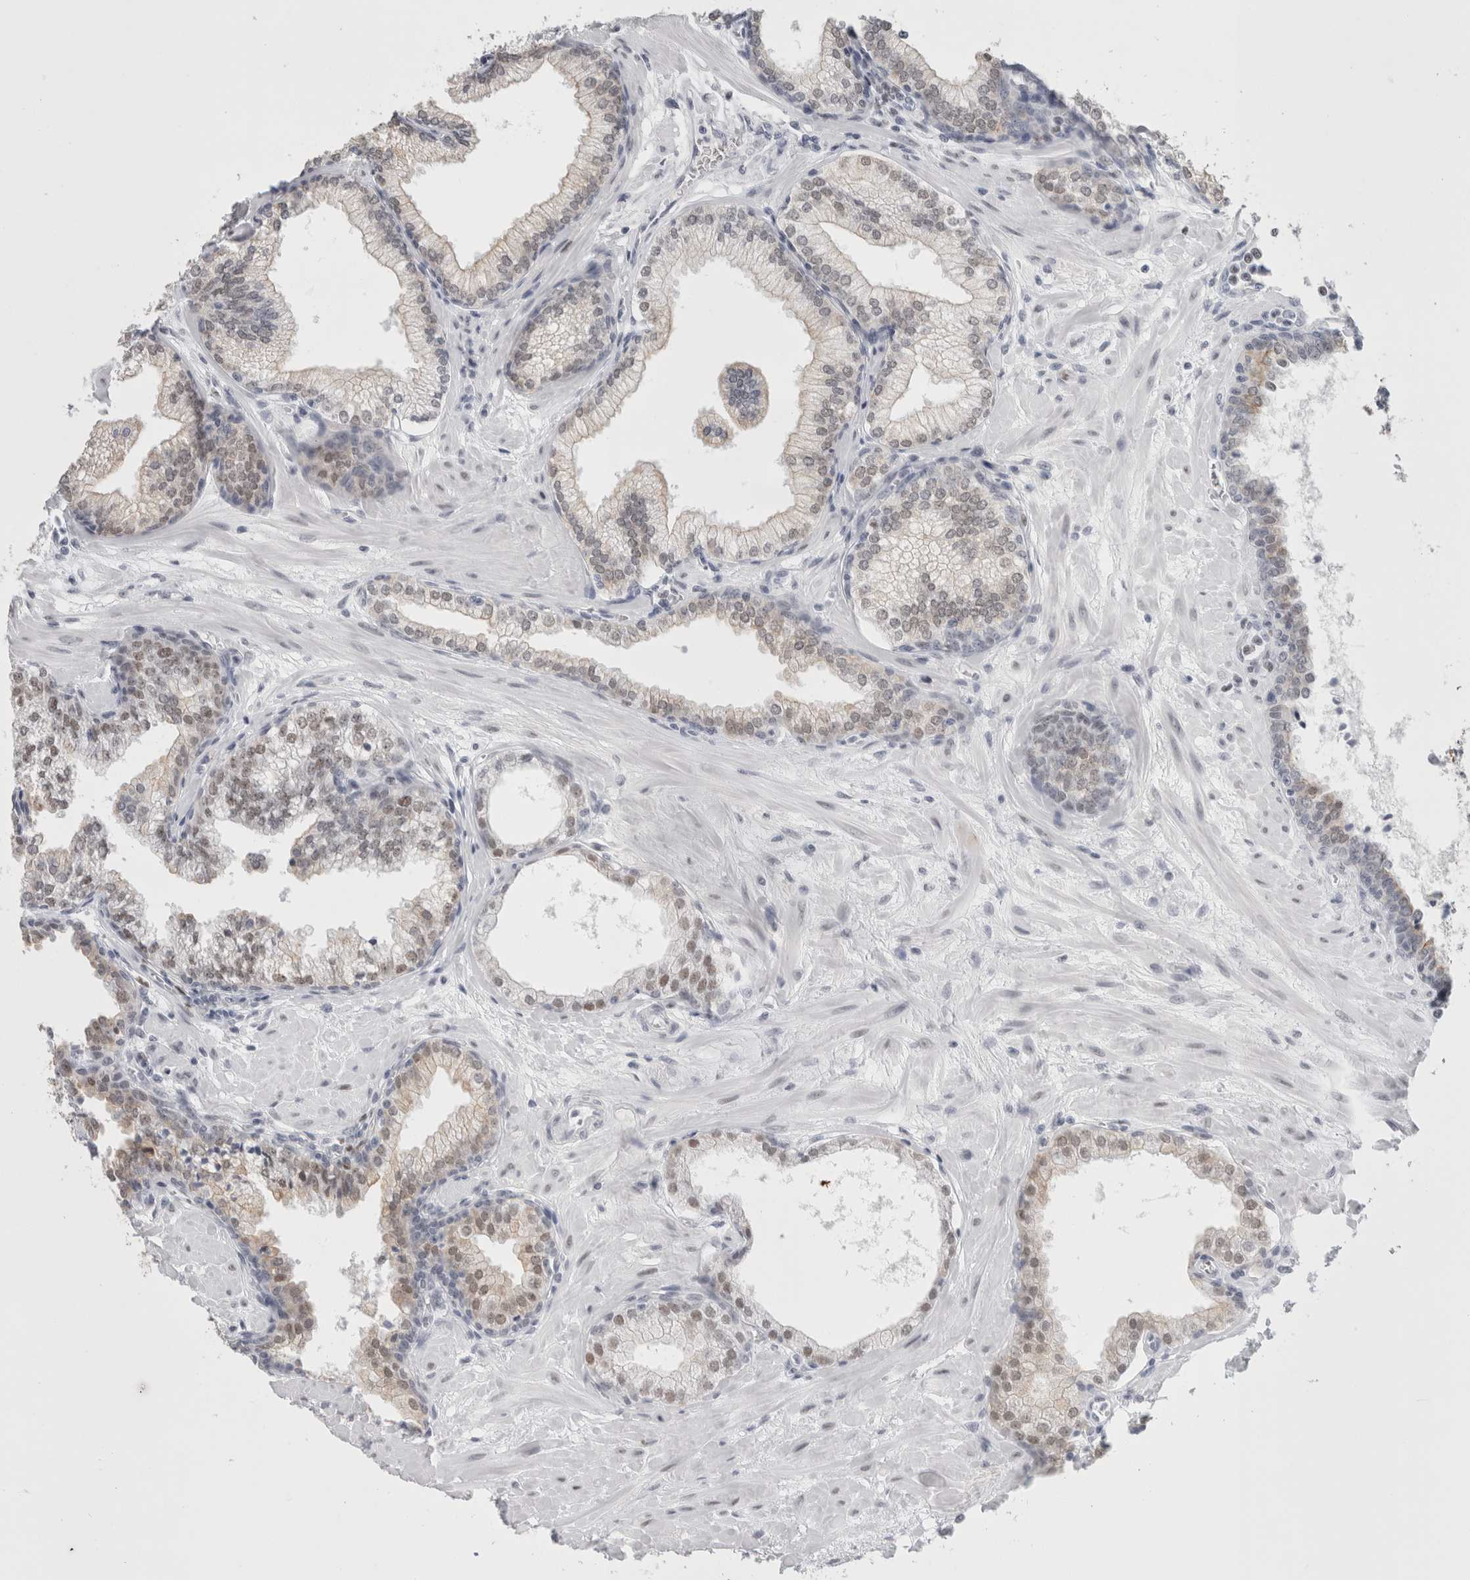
{"staining": {"intensity": "moderate", "quantity": "25%-75%", "location": "nuclear"}, "tissue": "prostate", "cell_type": "Glandular cells", "image_type": "normal", "snomed": [{"axis": "morphology", "description": "Normal tissue, NOS"}, {"axis": "morphology", "description": "Urothelial carcinoma, Low grade"}, {"axis": "topography", "description": "Urinary bladder"}, {"axis": "topography", "description": "Prostate"}], "caption": "Approximately 25%-75% of glandular cells in unremarkable prostate show moderate nuclear protein expression as visualized by brown immunohistochemical staining.", "gene": "SMARCC1", "patient": {"sex": "male", "age": 60}}